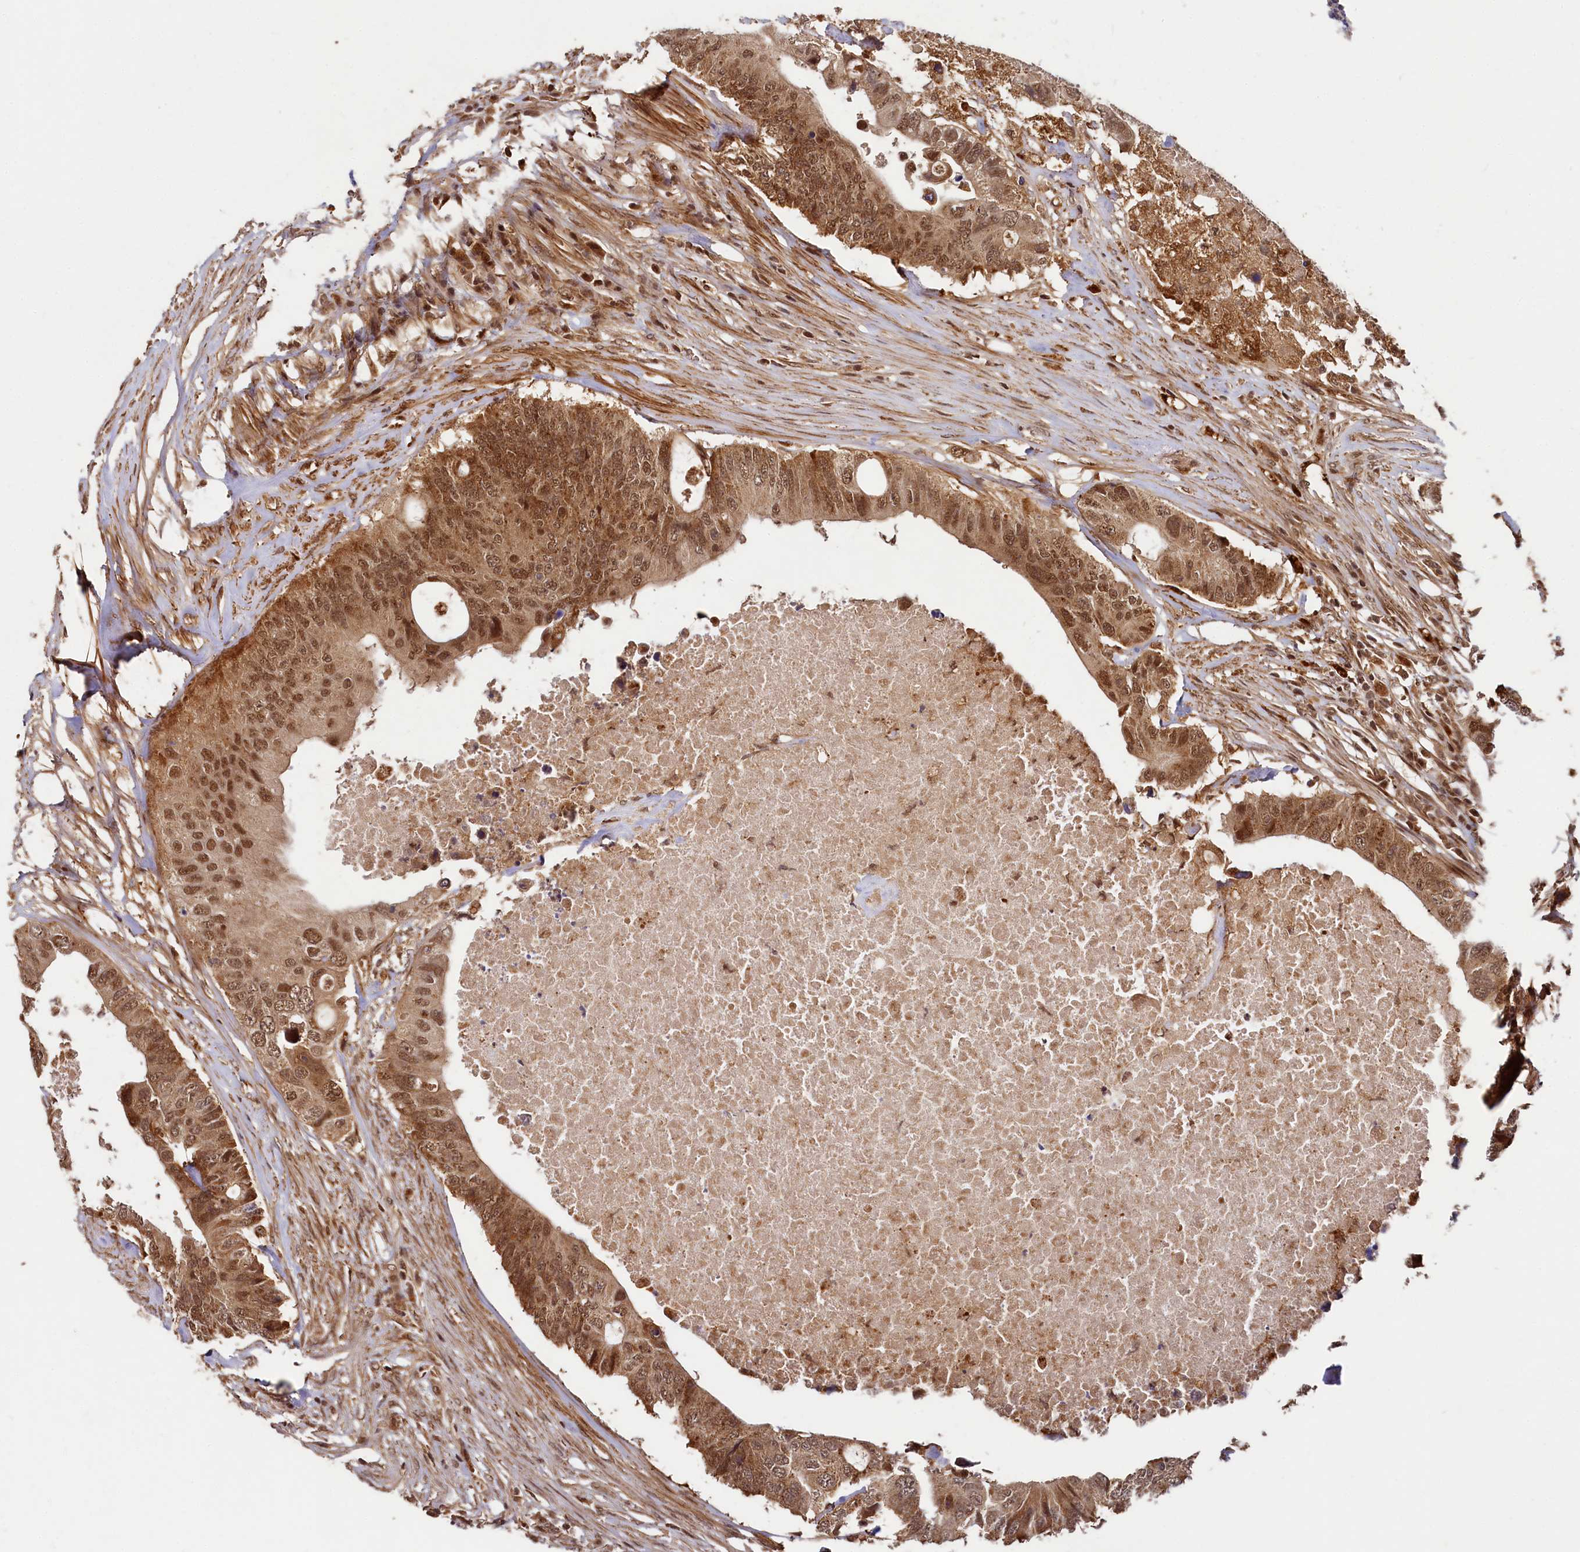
{"staining": {"intensity": "moderate", "quantity": ">75%", "location": "cytoplasmic/membranous,nuclear"}, "tissue": "colorectal cancer", "cell_type": "Tumor cells", "image_type": "cancer", "snomed": [{"axis": "morphology", "description": "Adenocarcinoma, NOS"}, {"axis": "topography", "description": "Colon"}], "caption": "Protein analysis of colorectal cancer tissue demonstrates moderate cytoplasmic/membranous and nuclear positivity in approximately >75% of tumor cells.", "gene": "TRIM23", "patient": {"sex": "male", "age": 71}}